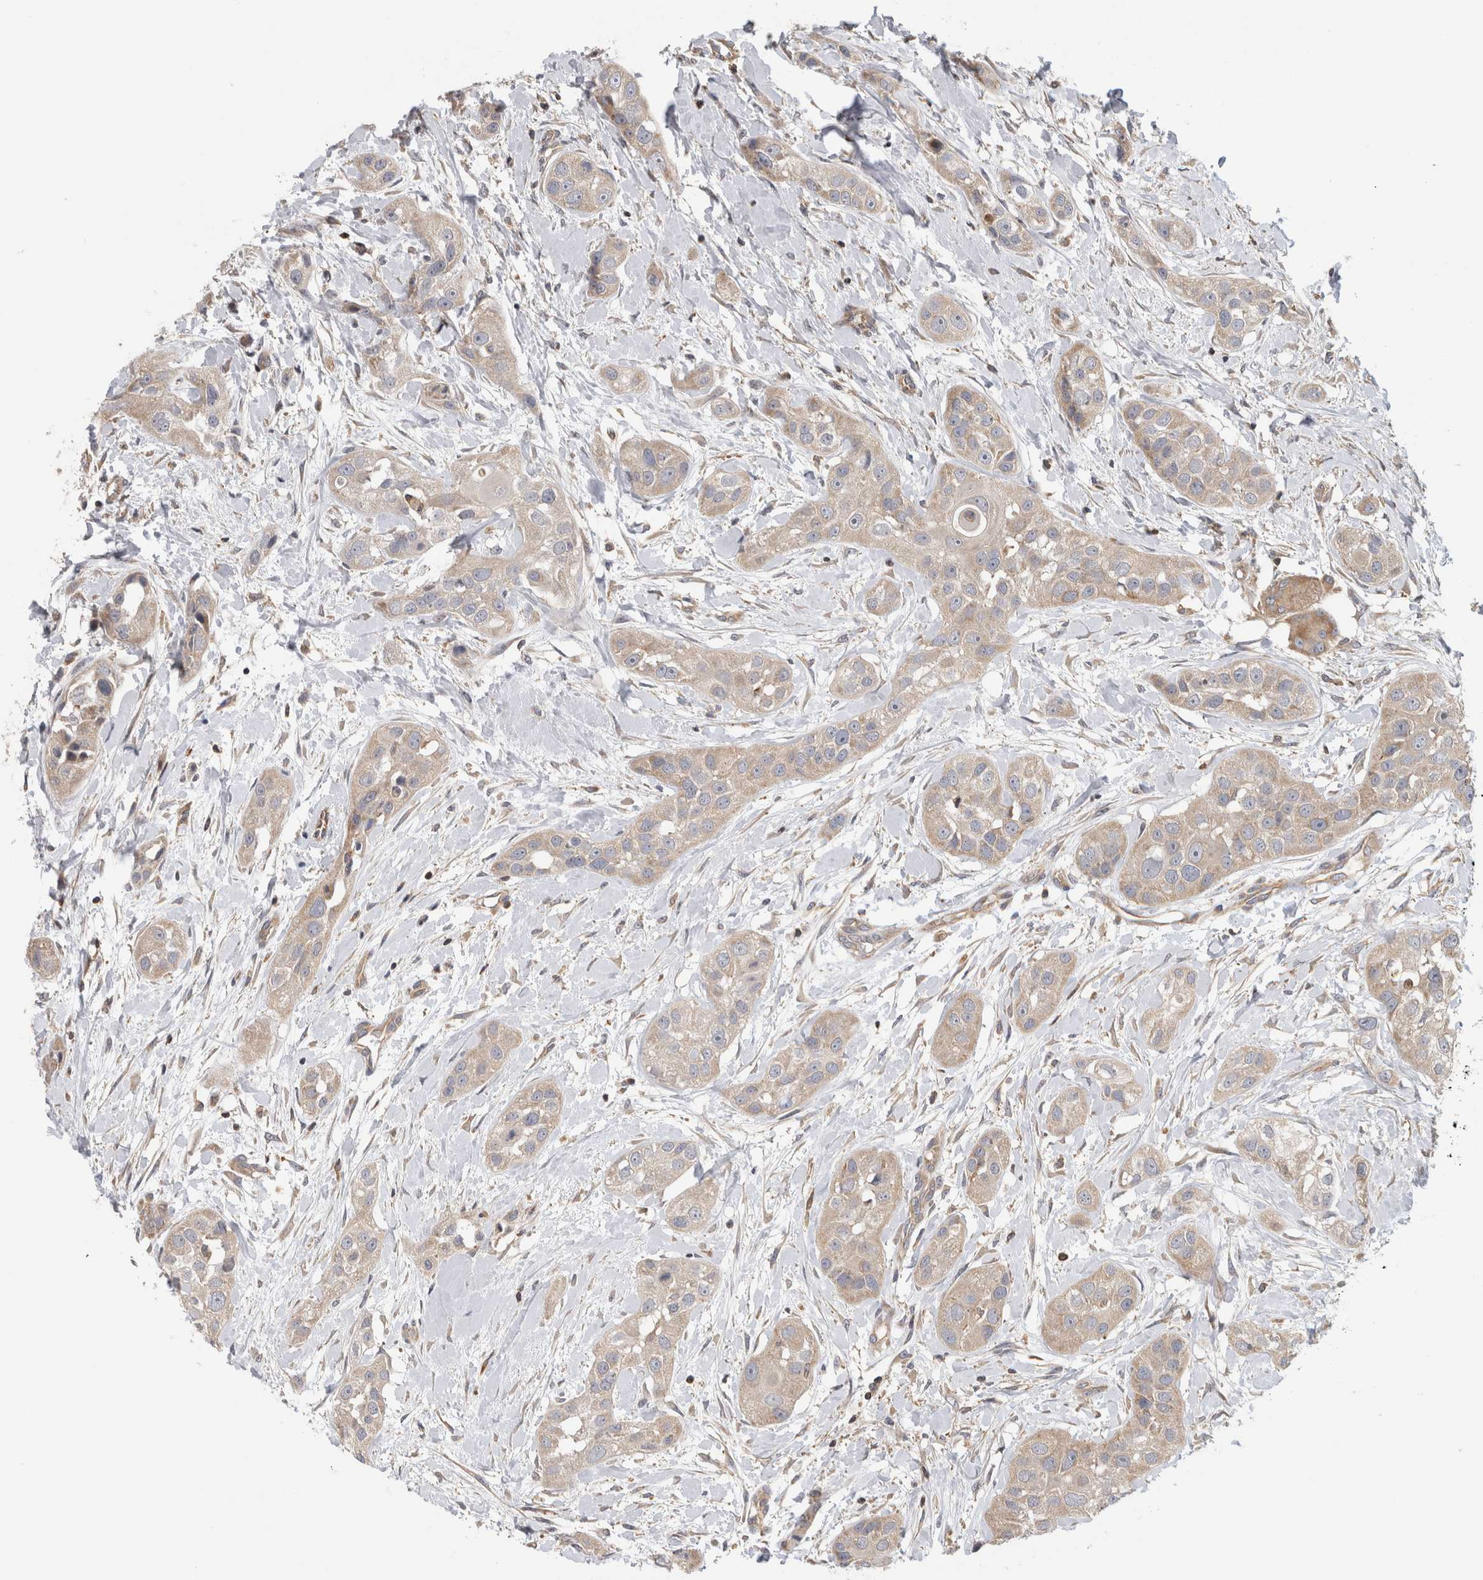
{"staining": {"intensity": "weak", "quantity": ">75%", "location": "cytoplasmic/membranous"}, "tissue": "head and neck cancer", "cell_type": "Tumor cells", "image_type": "cancer", "snomed": [{"axis": "morphology", "description": "Normal tissue, NOS"}, {"axis": "morphology", "description": "Squamous cell carcinoma, NOS"}, {"axis": "topography", "description": "Skeletal muscle"}, {"axis": "topography", "description": "Head-Neck"}], "caption": "A photomicrograph of head and neck cancer stained for a protein exhibits weak cytoplasmic/membranous brown staining in tumor cells.", "gene": "GRIK2", "patient": {"sex": "male", "age": 51}}